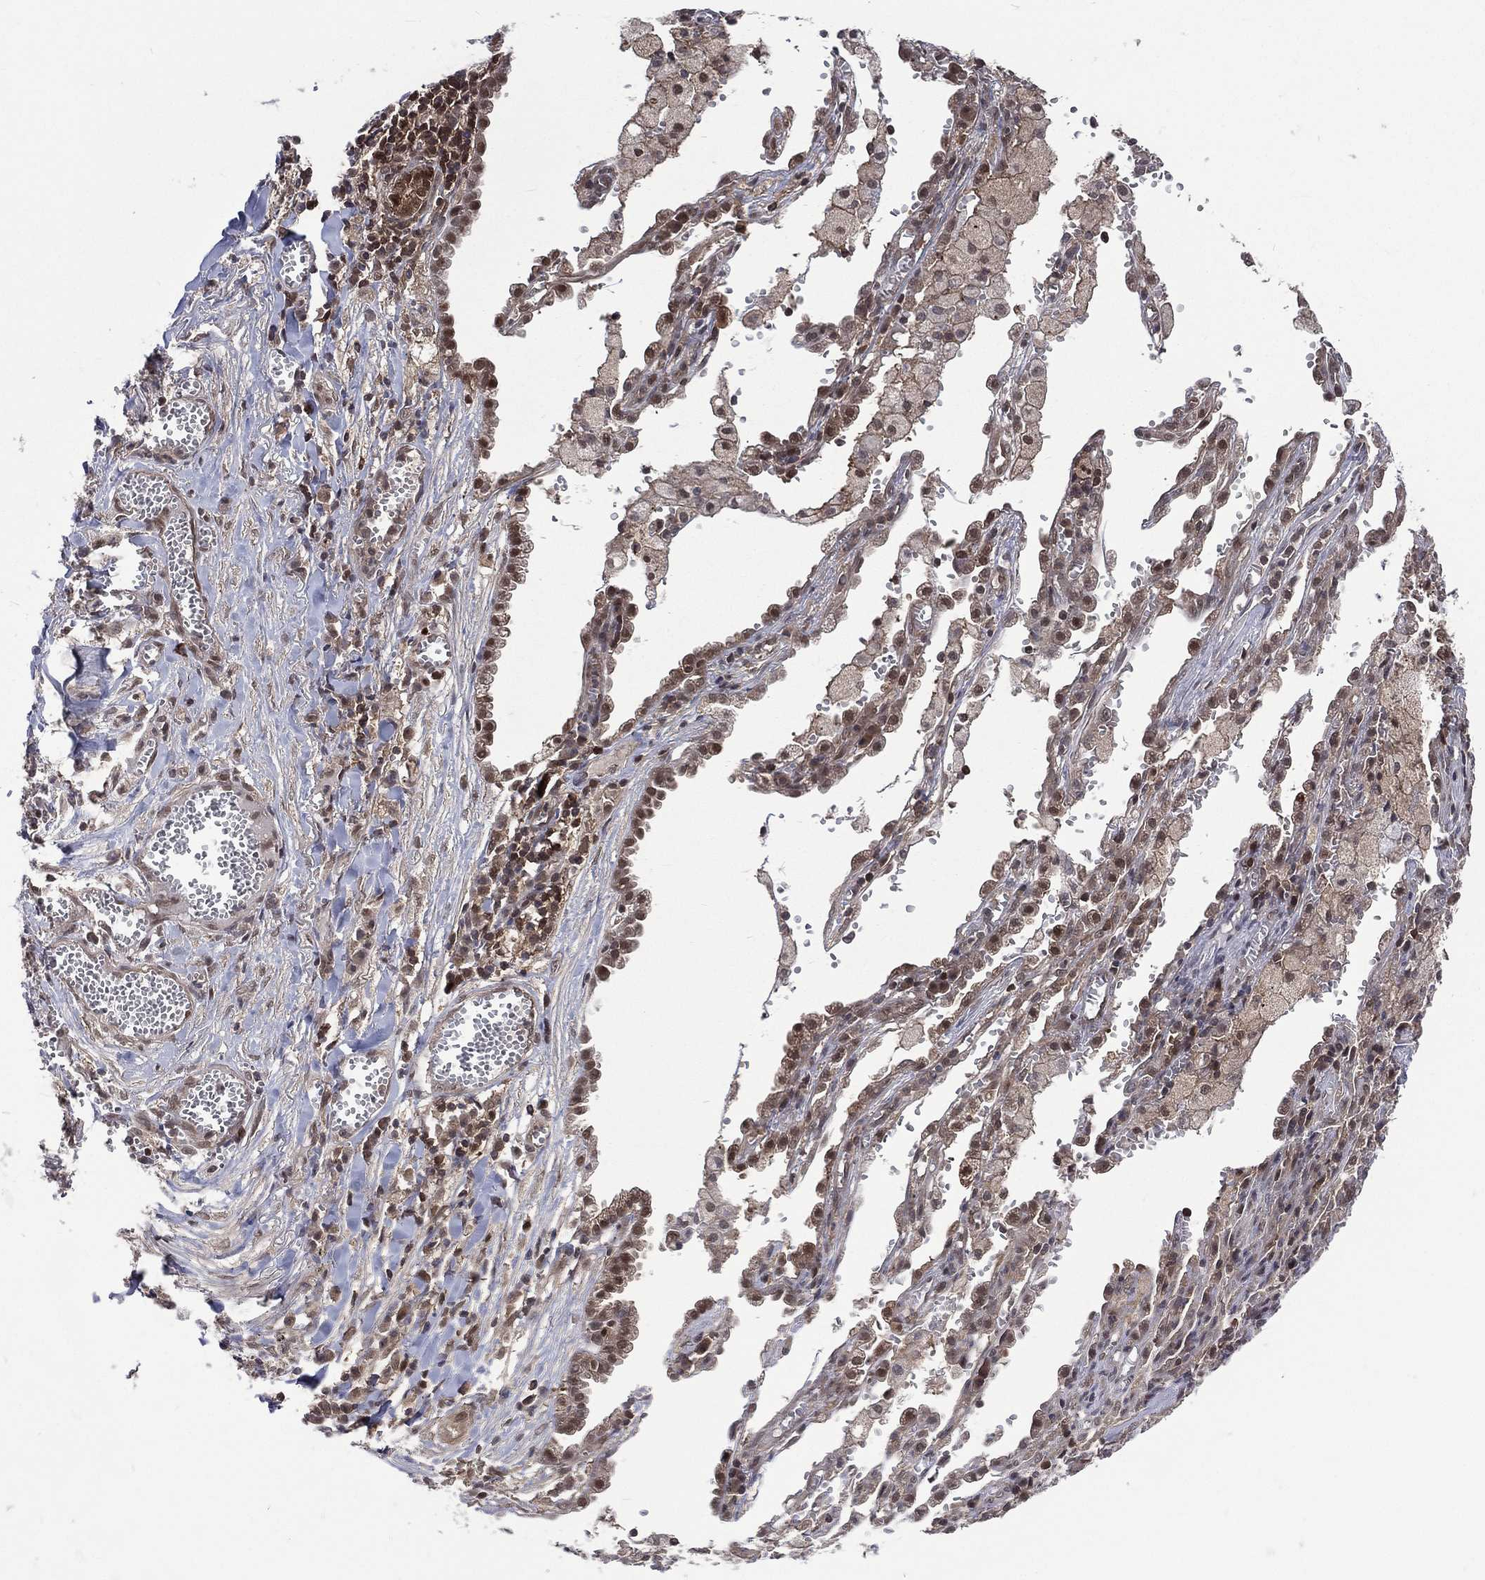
{"staining": {"intensity": "moderate", "quantity": "<25%", "location": "cytoplasmic/membranous,nuclear"}, "tissue": "lung cancer", "cell_type": "Tumor cells", "image_type": "cancer", "snomed": [{"axis": "morphology", "description": "Adenocarcinoma, NOS"}, {"axis": "topography", "description": "Lung"}], "caption": "Tumor cells reveal low levels of moderate cytoplasmic/membranous and nuclear staining in approximately <25% of cells in human lung cancer.", "gene": "MTAP", "patient": {"sex": "male", "age": 57}}